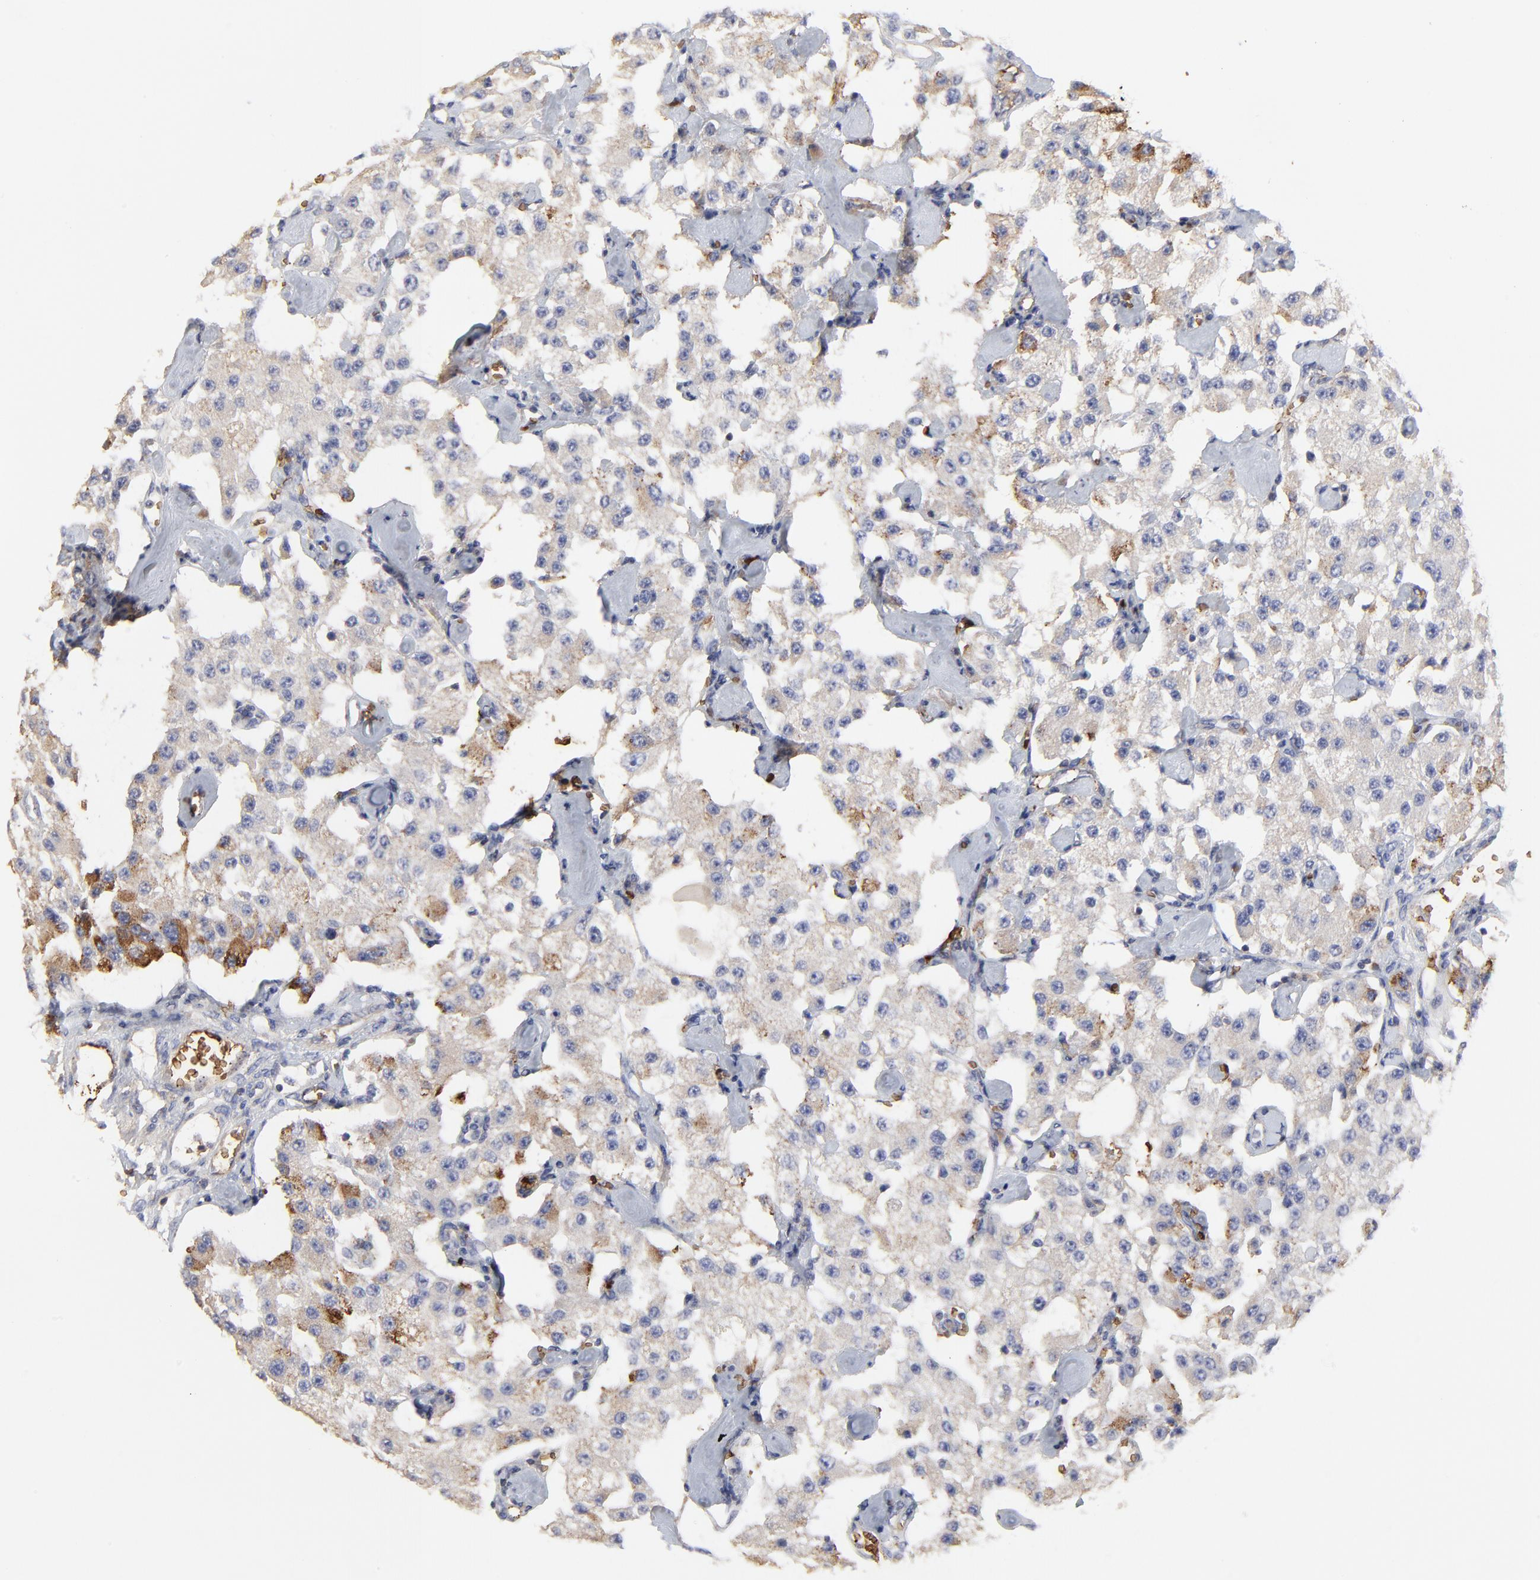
{"staining": {"intensity": "moderate", "quantity": "25%-75%", "location": "cytoplasmic/membranous"}, "tissue": "carcinoid", "cell_type": "Tumor cells", "image_type": "cancer", "snomed": [{"axis": "morphology", "description": "Carcinoid, malignant, NOS"}, {"axis": "topography", "description": "Pancreas"}], "caption": "There is medium levels of moderate cytoplasmic/membranous staining in tumor cells of carcinoid, as demonstrated by immunohistochemical staining (brown color).", "gene": "PAG1", "patient": {"sex": "male", "age": 41}}